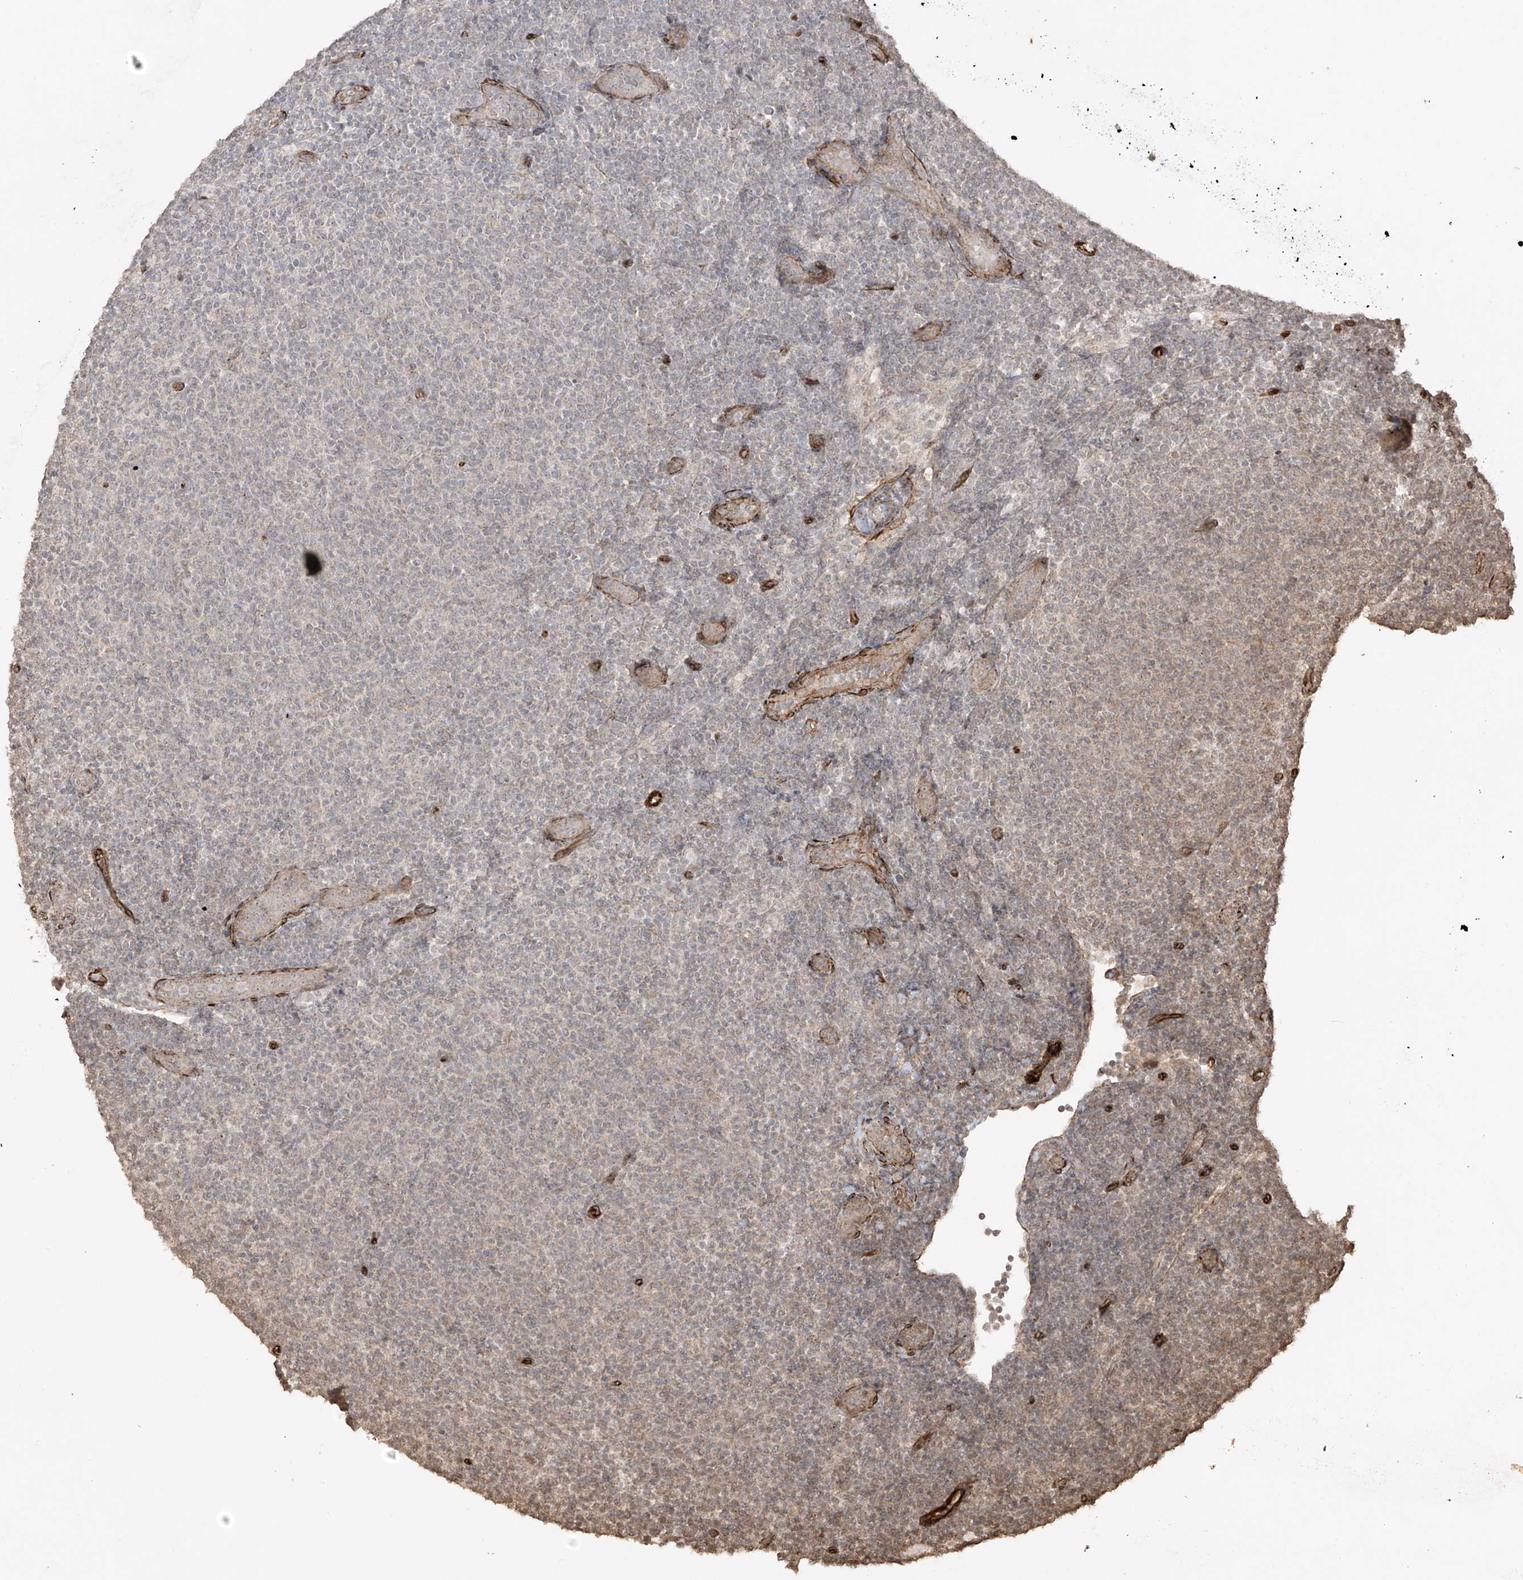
{"staining": {"intensity": "weak", "quantity": "<25%", "location": "cytoplasmic/membranous,nuclear"}, "tissue": "lymphoma", "cell_type": "Tumor cells", "image_type": "cancer", "snomed": [{"axis": "morphology", "description": "Malignant lymphoma, non-Hodgkin's type, Low grade"}, {"axis": "topography", "description": "Lymph node"}], "caption": "Immunohistochemical staining of human low-grade malignant lymphoma, non-Hodgkin's type reveals no significant positivity in tumor cells.", "gene": "TTLL5", "patient": {"sex": "male", "age": 66}}